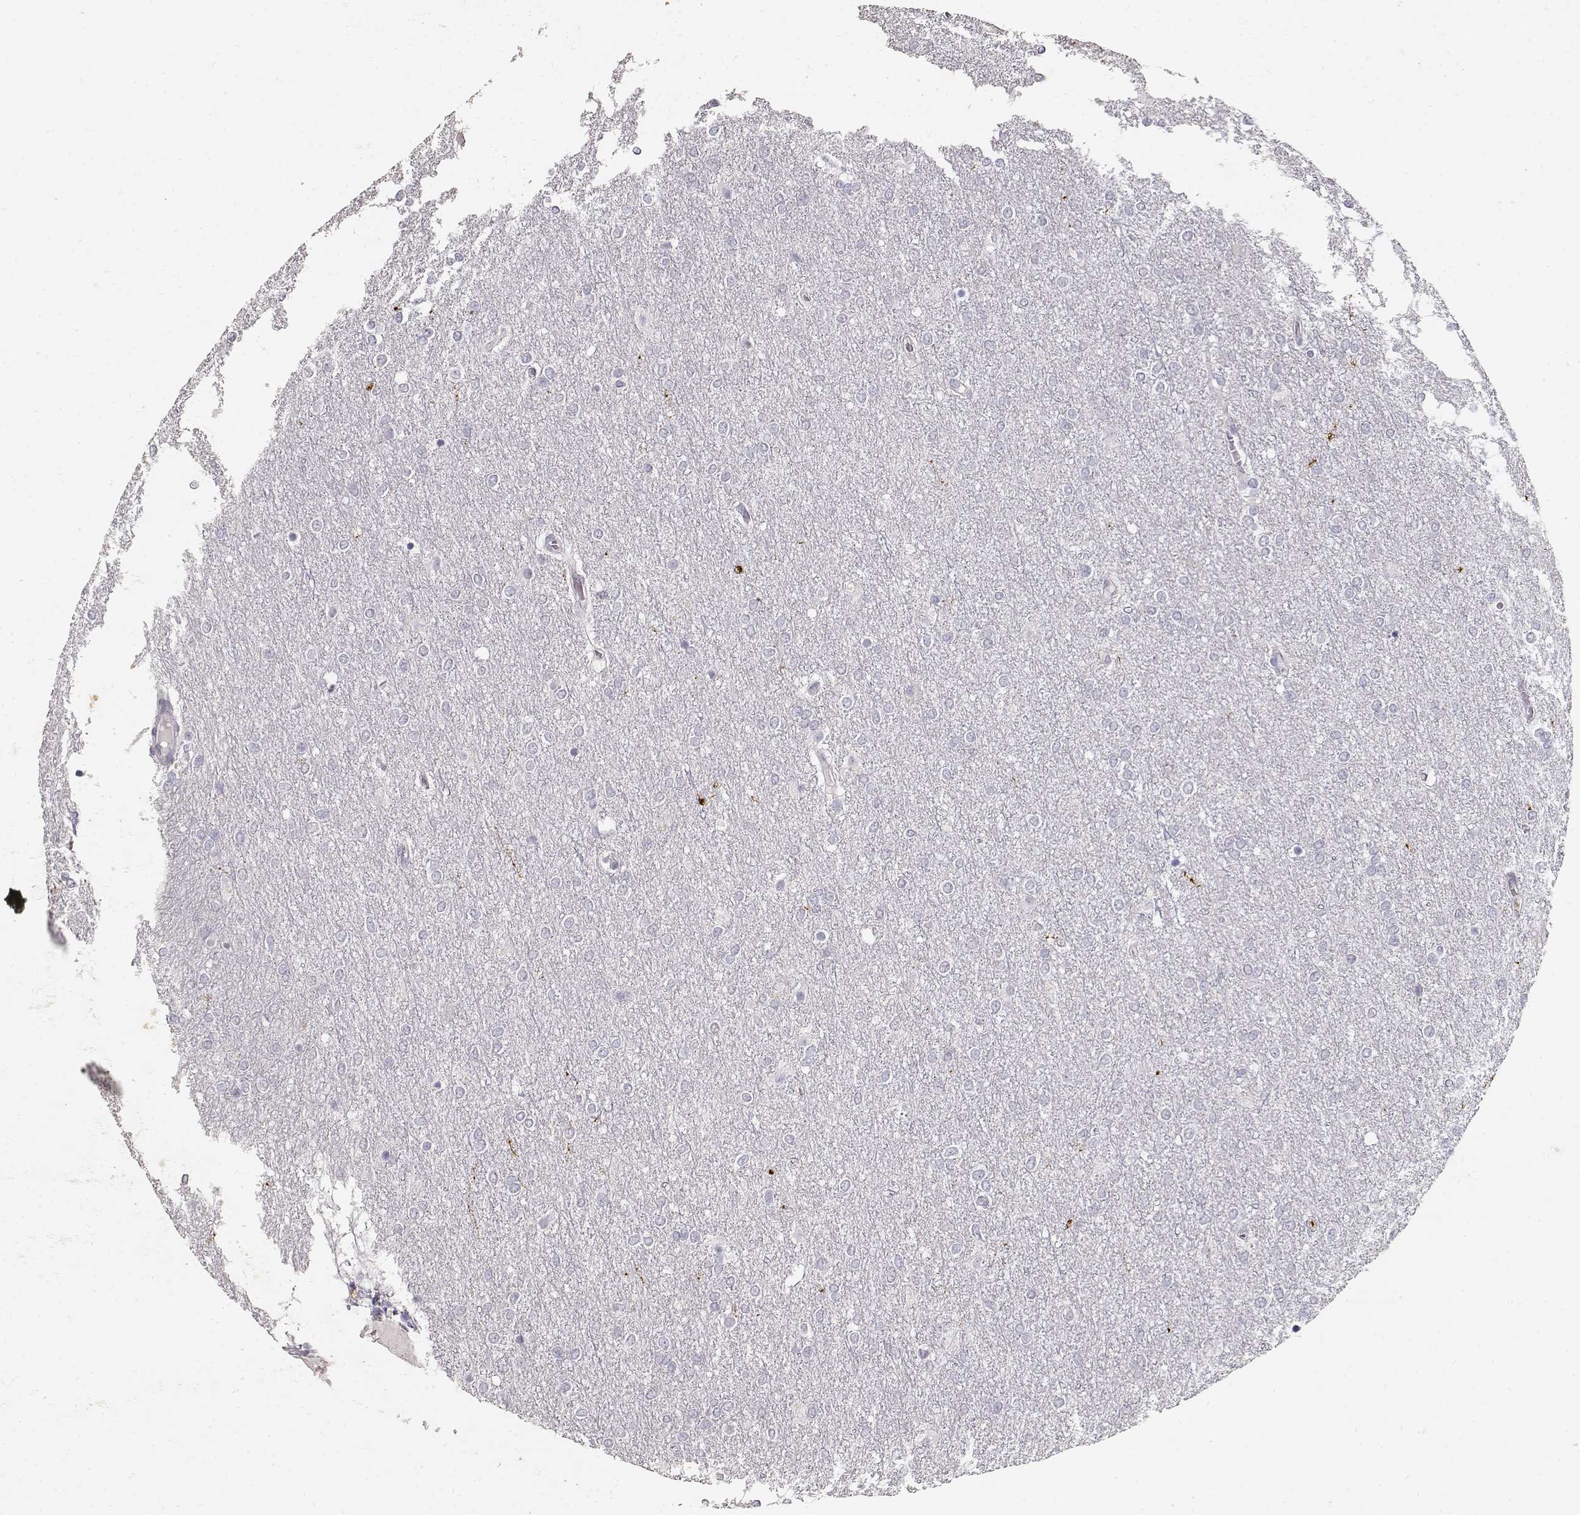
{"staining": {"intensity": "negative", "quantity": "none", "location": "none"}, "tissue": "glioma", "cell_type": "Tumor cells", "image_type": "cancer", "snomed": [{"axis": "morphology", "description": "Glioma, malignant, High grade"}, {"axis": "topography", "description": "Brain"}], "caption": "Immunohistochemistry photomicrograph of neoplastic tissue: human glioma stained with DAB displays no significant protein staining in tumor cells.", "gene": "TPH2", "patient": {"sex": "female", "age": 61}}